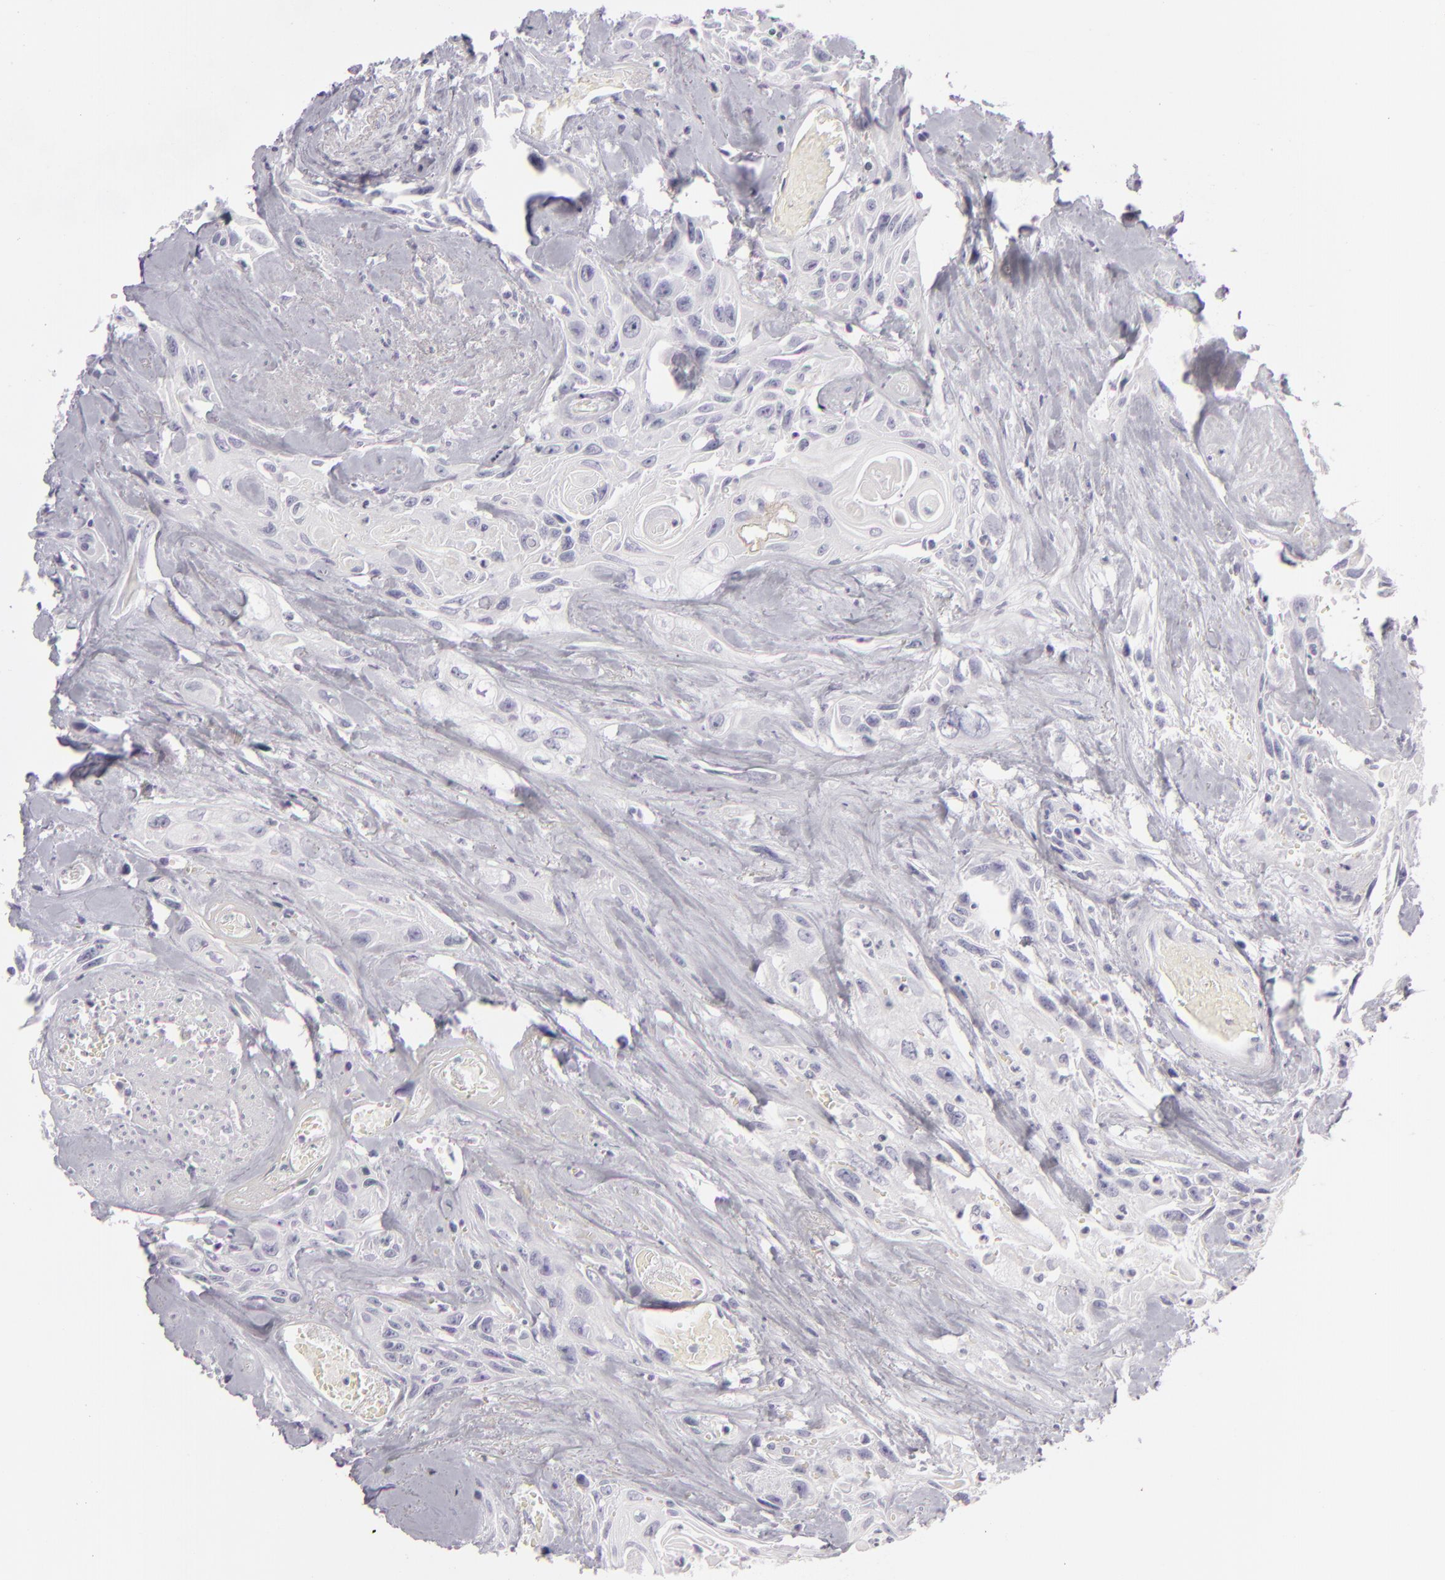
{"staining": {"intensity": "negative", "quantity": "none", "location": "none"}, "tissue": "urothelial cancer", "cell_type": "Tumor cells", "image_type": "cancer", "snomed": [{"axis": "morphology", "description": "Urothelial carcinoma, High grade"}, {"axis": "topography", "description": "Urinary bladder"}], "caption": "Tumor cells show no significant protein staining in urothelial cancer.", "gene": "CDX2", "patient": {"sex": "female", "age": 84}}